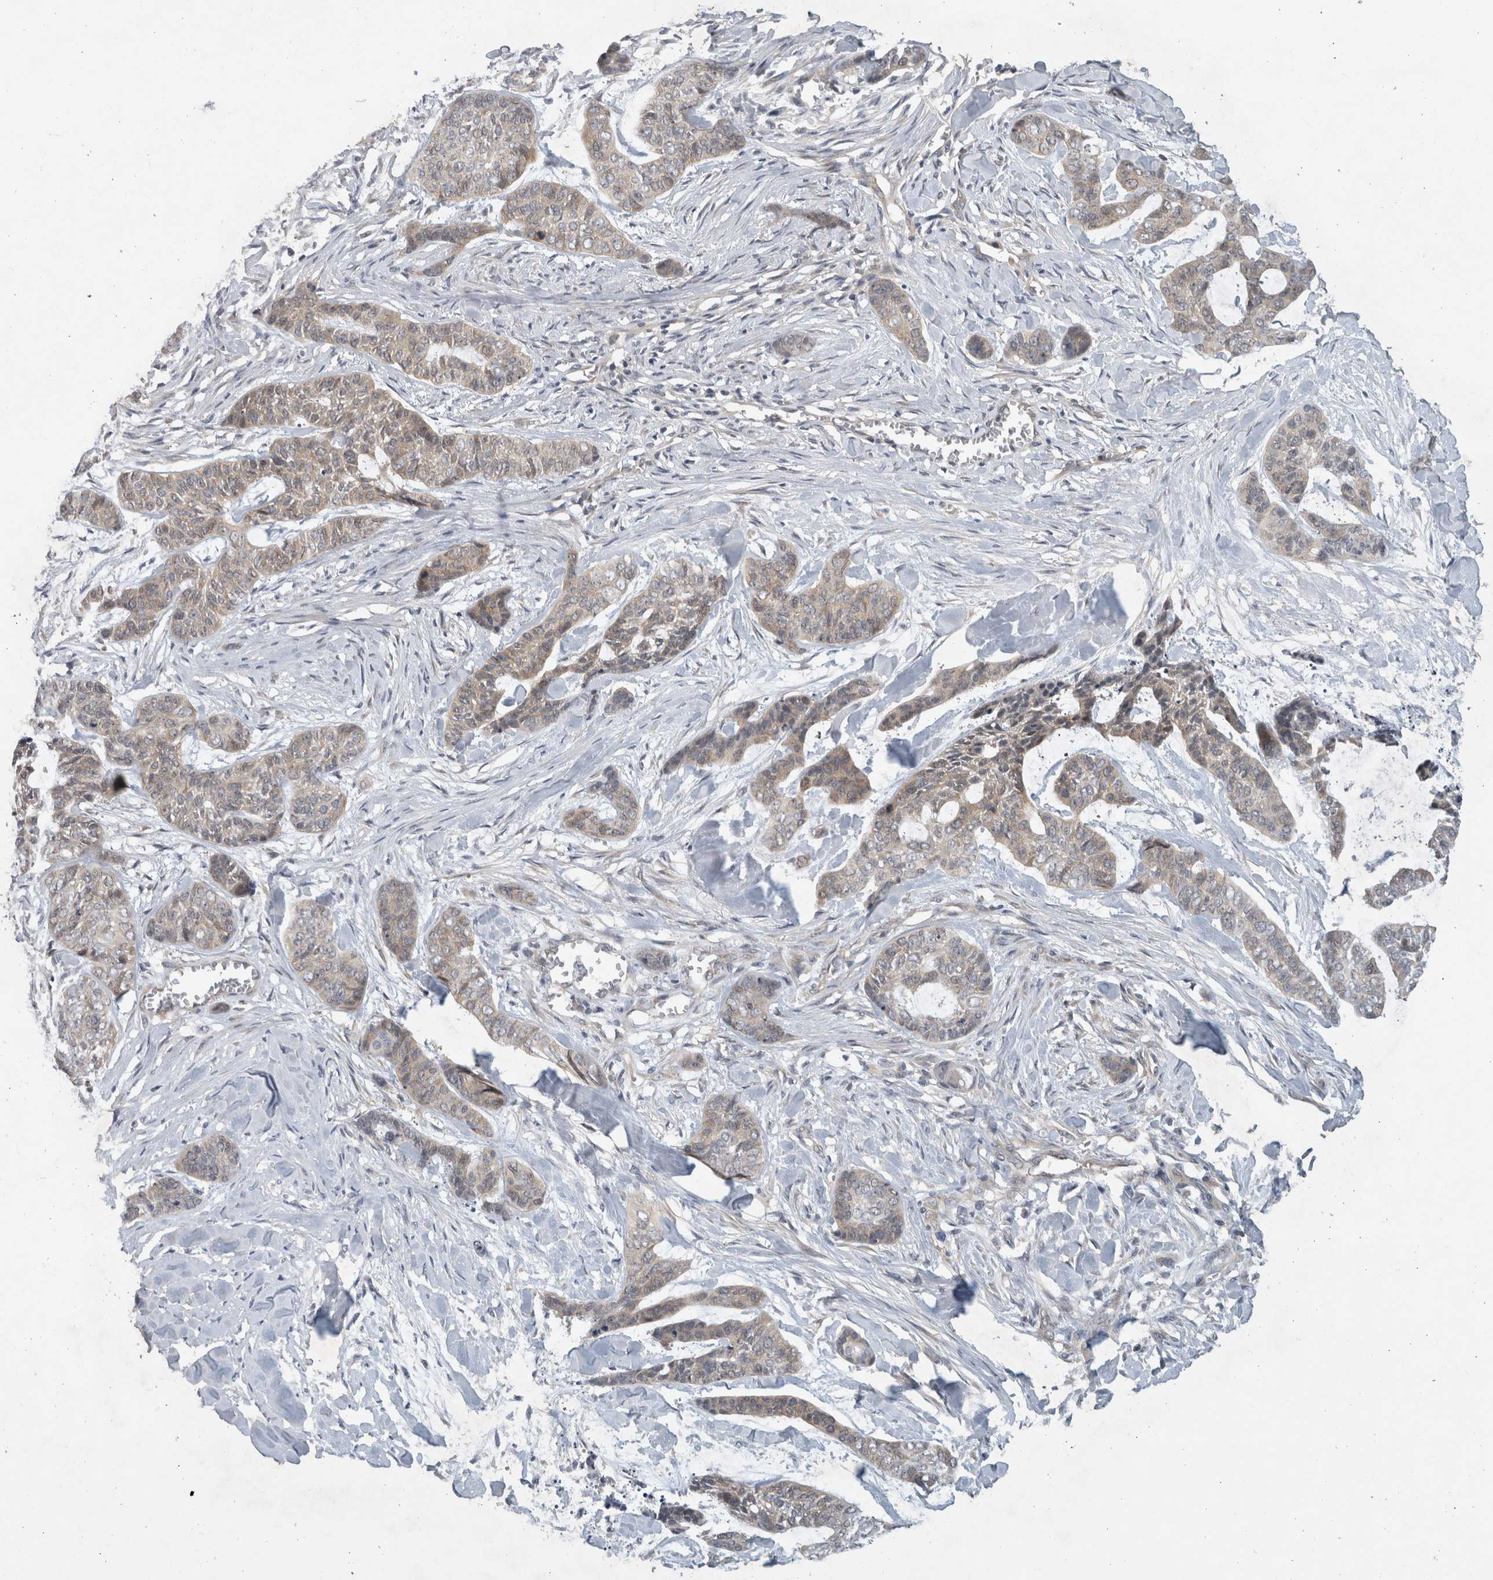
{"staining": {"intensity": "weak", "quantity": "<25%", "location": "cytoplasmic/membranous"}, "tissue": "skin cancer", "cell_type": "Tumor cells", "image_type": "cancer", "snomed": [{"axis": "morphology", "description": "Basal cell carcinoma"}, {"axis": "topography", "description": "Skin"}], "caption": "The IHC photomicrograph has no significant staining in tumor cells of skin basal cell carcinoma tissue.", "gene": "AASDHPPT", "patient": {"sex": "female", "age": 64}}